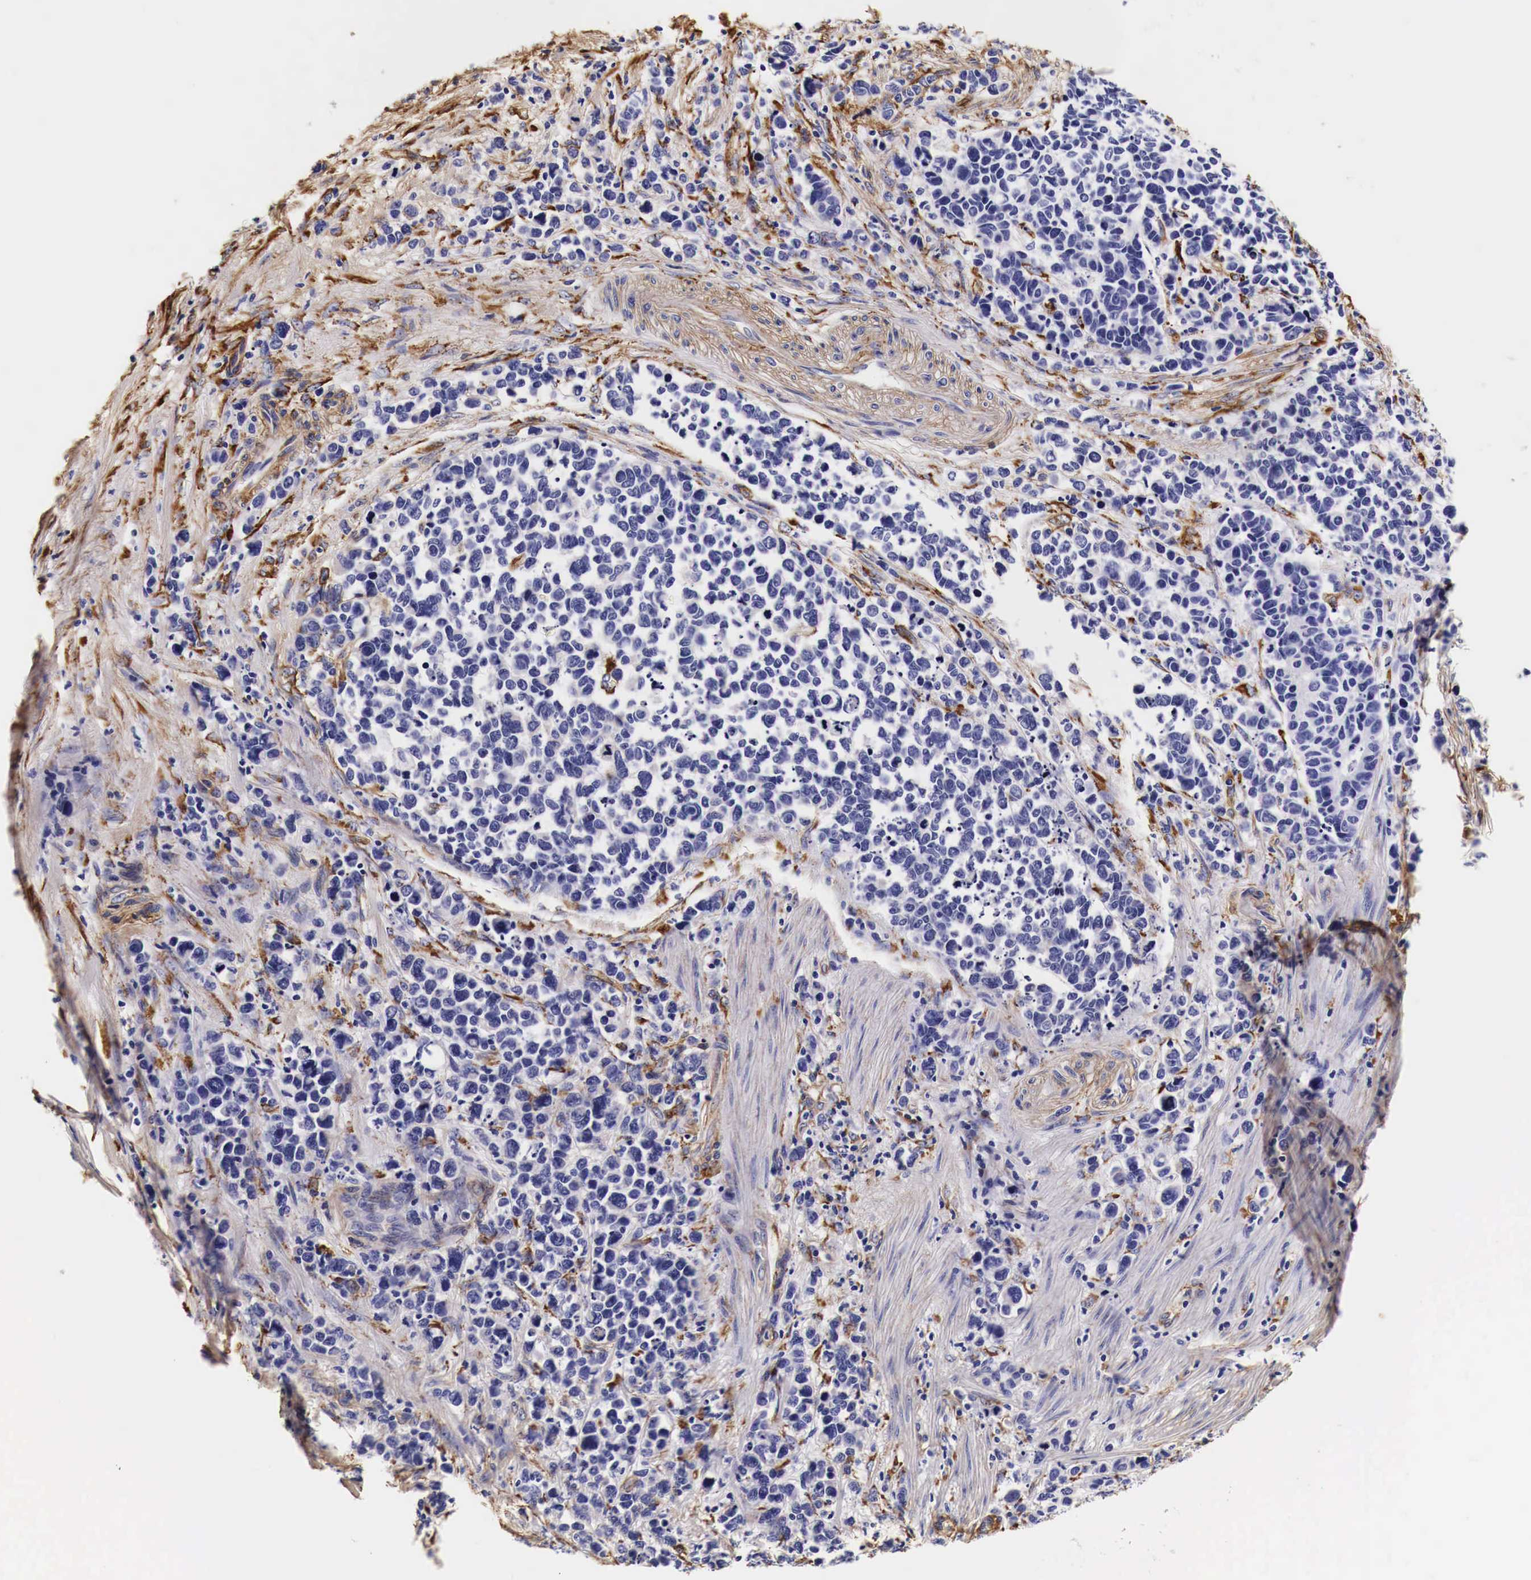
{"staining": {"intensity": "weak", "quantity": "<25%", "location": "cytoplasmic/membranous"}, "tissue": "stomach cancer", "cell_type": "Tumor cells", "image_type": "cancer", "snomed": [{"axis": "morphology", "description": "Adenocarcinoma, NOS"}, {"axis": "topography", "description": "Stomach, upper"}], "caption": "Immunohistochemical staining of human stomach cancer displays no significant positivity in tumor cells.", "gene": "LAMB2", "patient": {"sex": "male", "age": 71}}